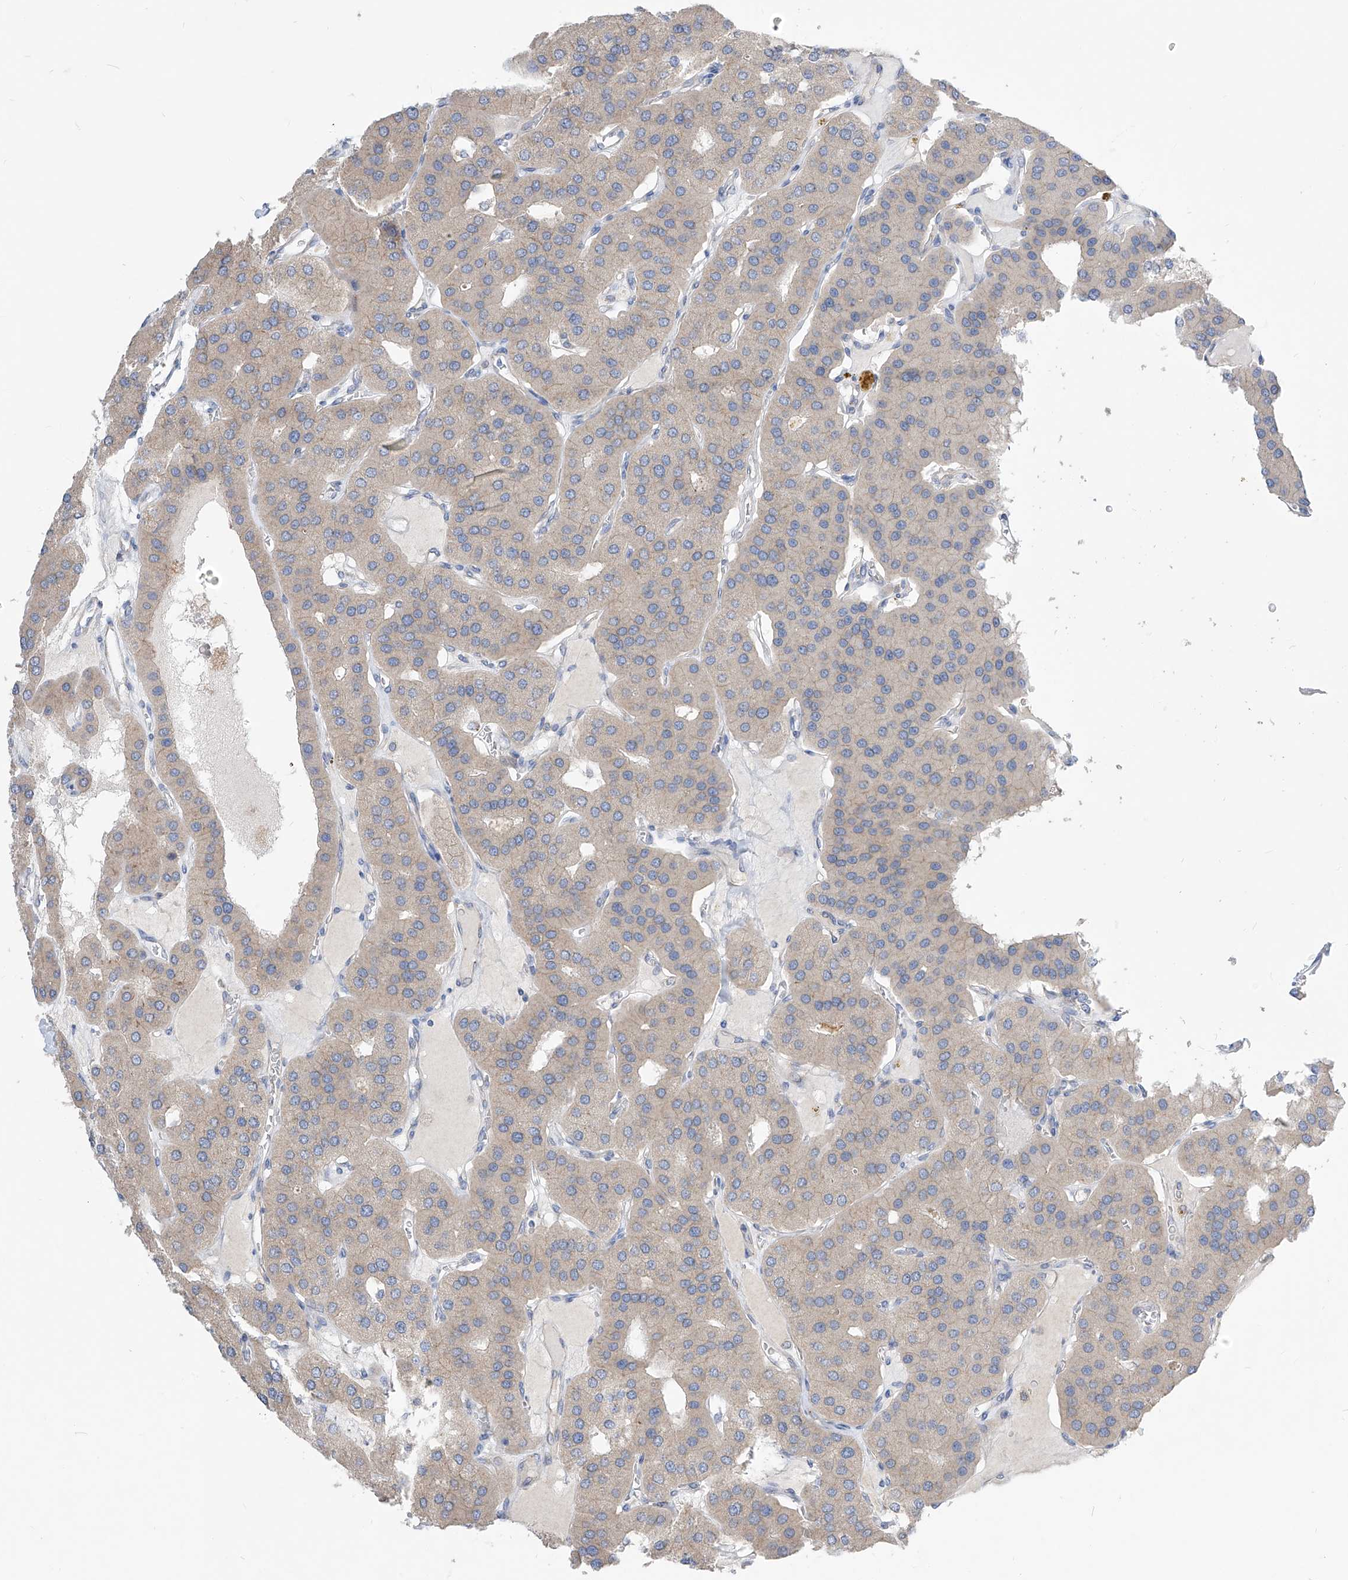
{"staining": {"intensity": "moderate", "quantity": ">75%", "location": "cytoplasmic/membranous"}, "tissue": "parathyroid gland", "cell_type": "Glandular cells", "image_type": "normal", "snomed": [{"axis": "morphology", "description": "Normal tissue, NOS"}, {"axis": "morphology", "description": "Adenoma, NOS"}, {"axis": "topography", "description": "Parathyroid gland"}], "caption": "IHC photomicrograph of normal human parathyroid gland stained for a protein (brown), which displays medium levels of moderate cytoplasmic/membranous staining in about >75% of glandular cells.", "gene": "UFL1", "patient": {"sex": "female", "age": 86}}